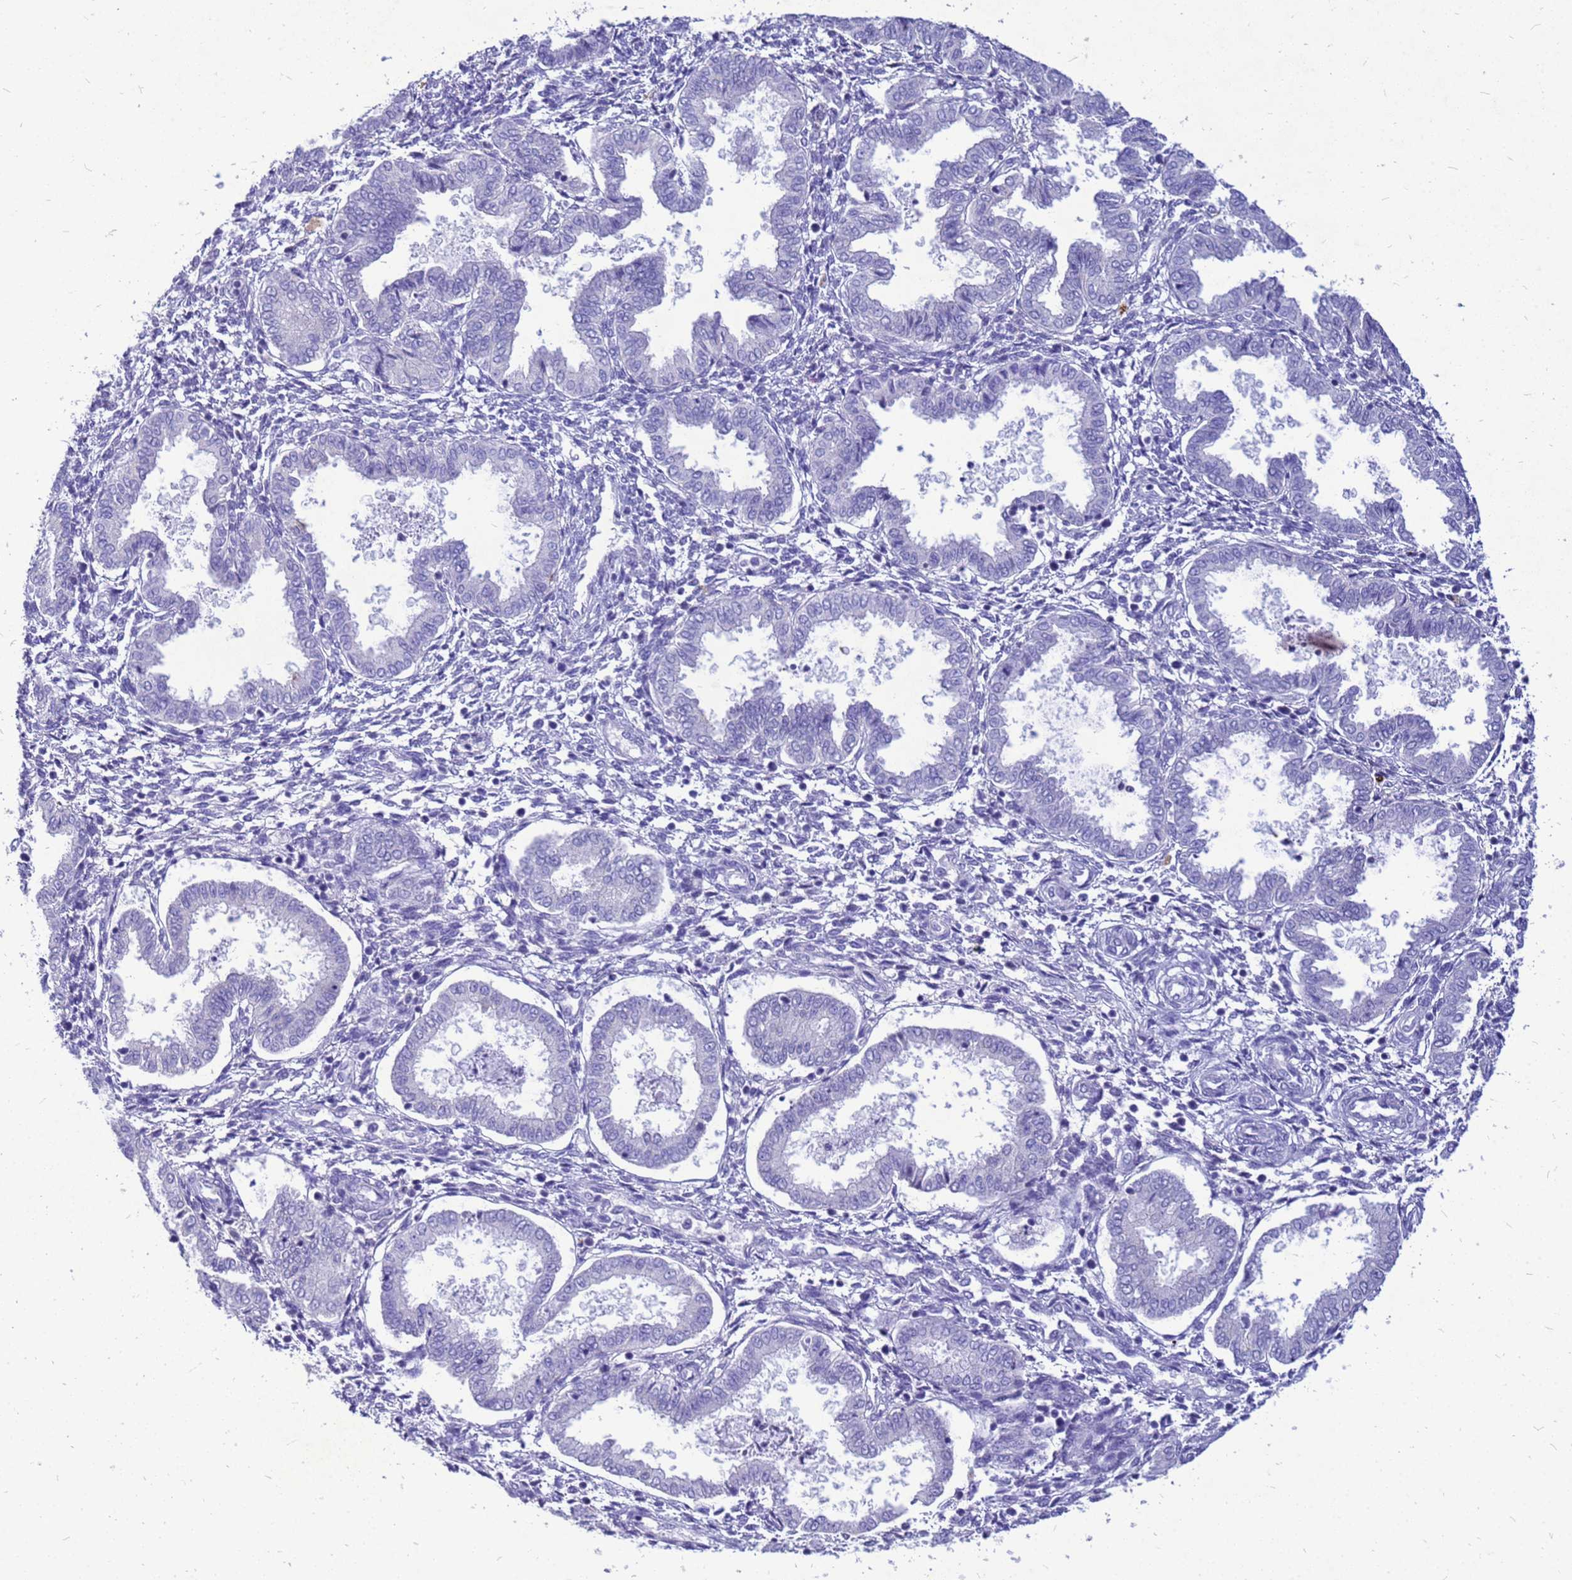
{"staining": {"intensity": "negative", "quantity": "none", "location": "none"}, "tissue": "endometrium", "cell_type": "Cells in endometrial stroma", "image_type": "normal", "snomed": [{"axis": "morphology", "description": "Normal tissue, NOS"}, {"axis": "topography", "description": "Endometrium"}], "caption": "Micrograph shows no protein staining in cells in endometrial stroma of benign endometrium.", "gene": "AKR1C1", "patient": {"sex": "female", "age": 33}}